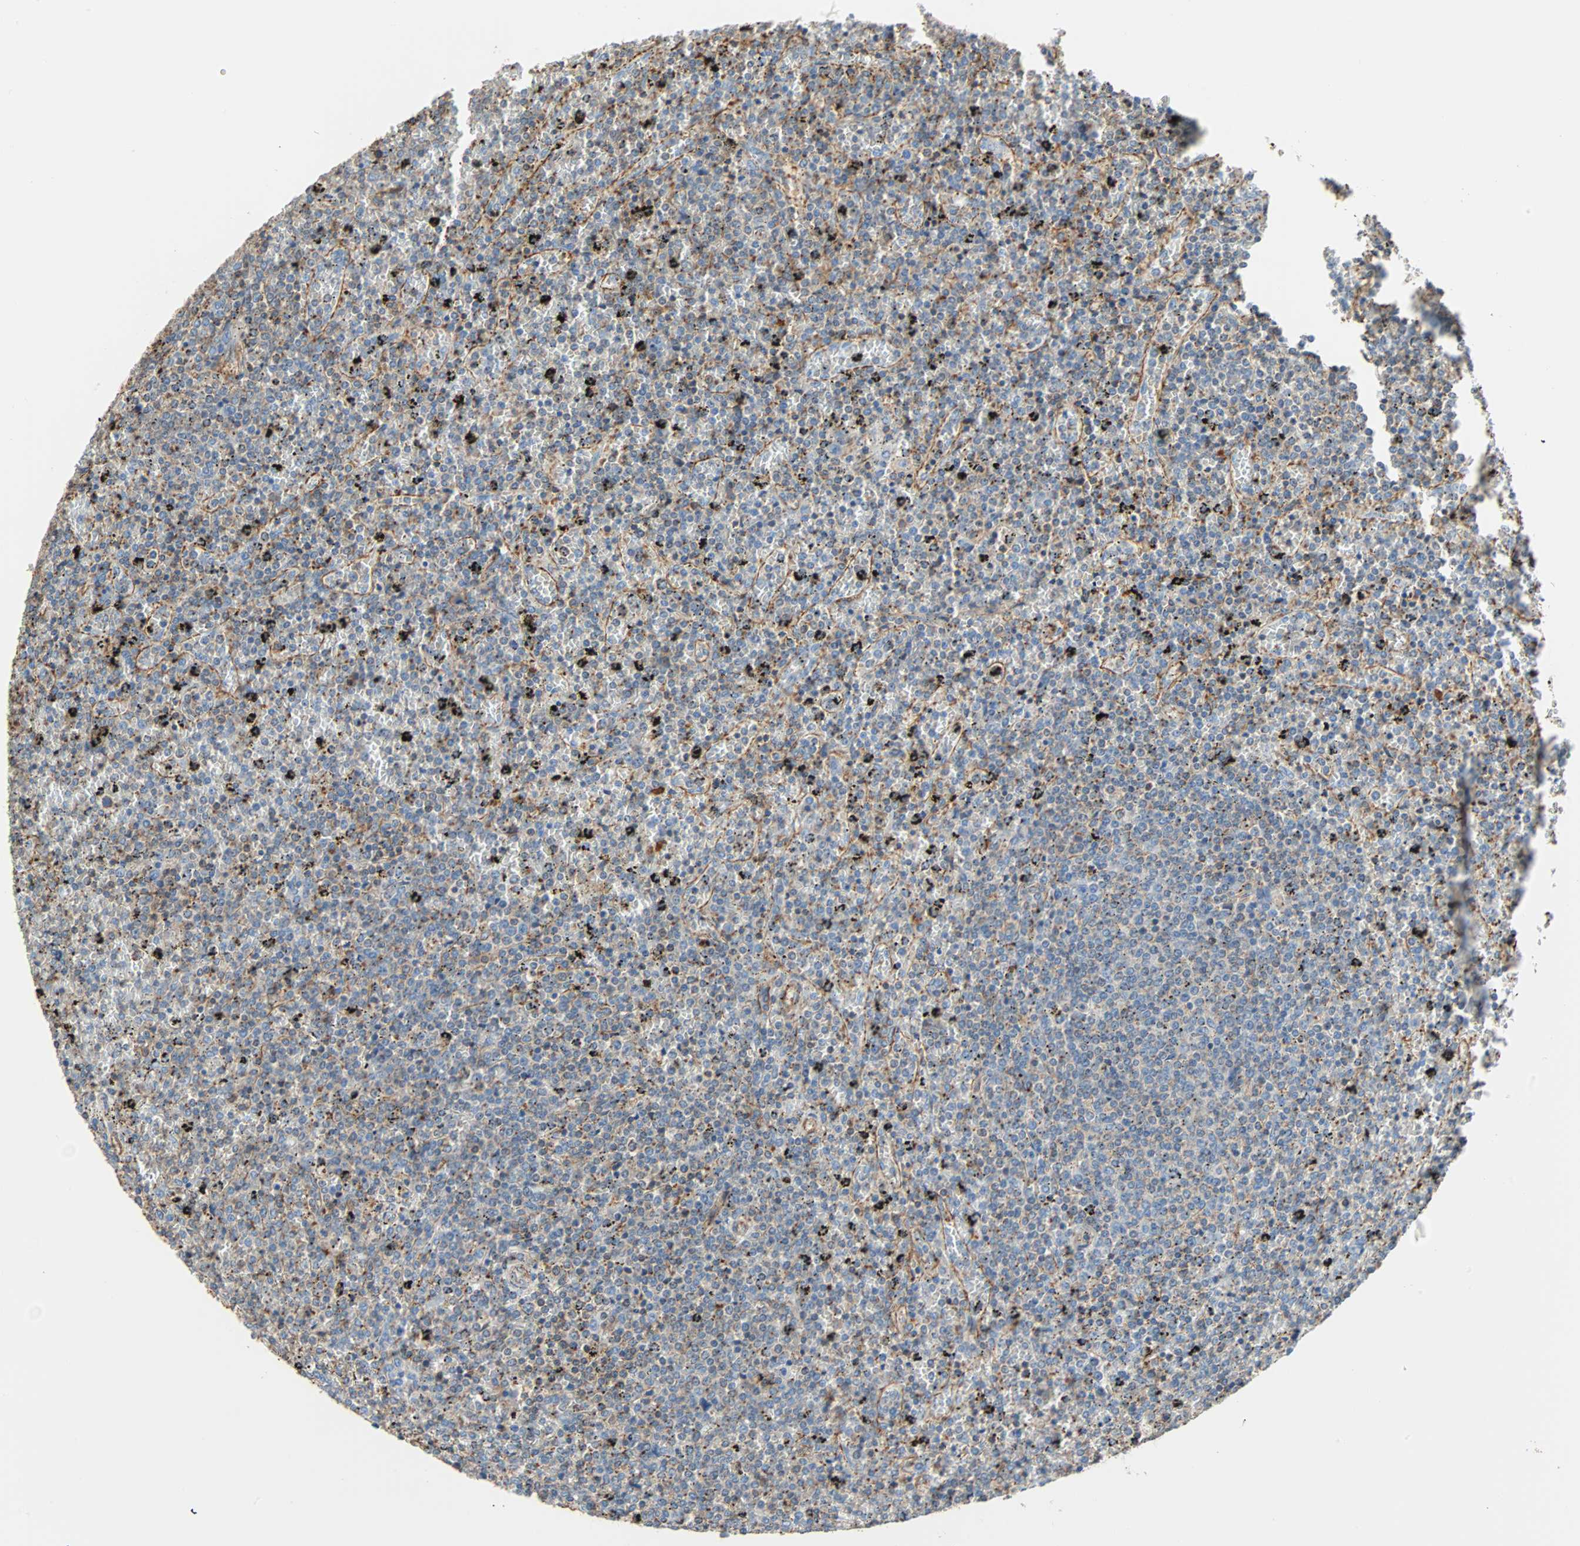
{"staining": {"intensity": "negative", "quantity": "none", "location": "none"}, "tissue": "lymphoma", "cell_type": "Tumor cells", "image_type": "cancer", "snomed": [{"axis": "morphology", "description": "Malignant lymphoma, non-Hodgkin's type, Low grade"}, {"axis": "topography", "description": "Spleen"}], "caption": "Tumor cells show no significant protein staining in lymphoma.", "gene": "GALNT10", "patient": {"sex": "female", "age": 77}}